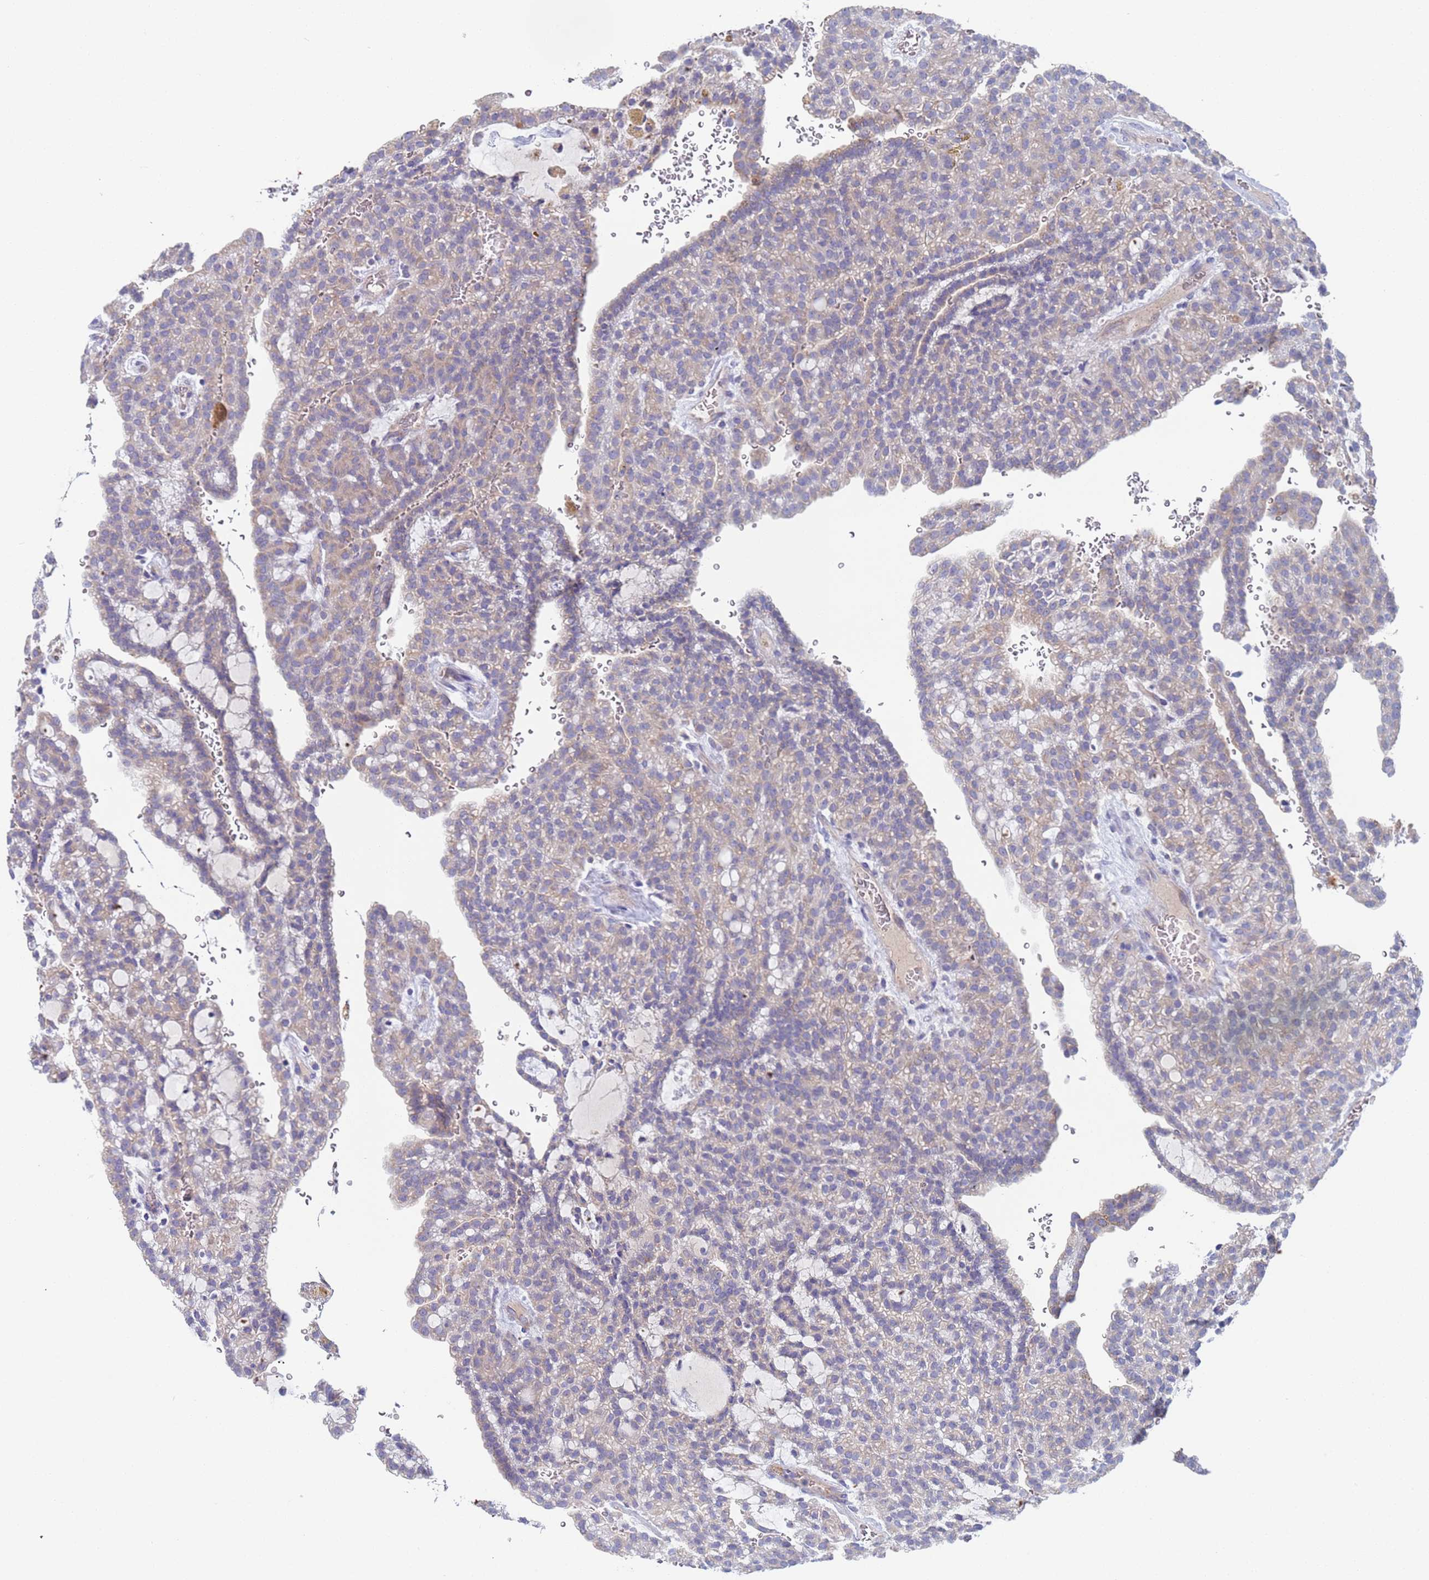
{"staining": {"intensity": "negative", "quantity": "none", "location": "none"}, "tissue": "renal cancer", "cell_type": "Tumor cells", "image_type": "cancer", "snomed": [{"axis": "morphology", "description": "Adenocarcinoma, NOS"}, {"axis": "topography", "description": "Kidney"}], "caption": "Renal cancer stained for a protein using immunohistochemistry demonstrates no expression tumor cells.", "gene": "PET117", "patient": {"sex": "male", "age": 63}}